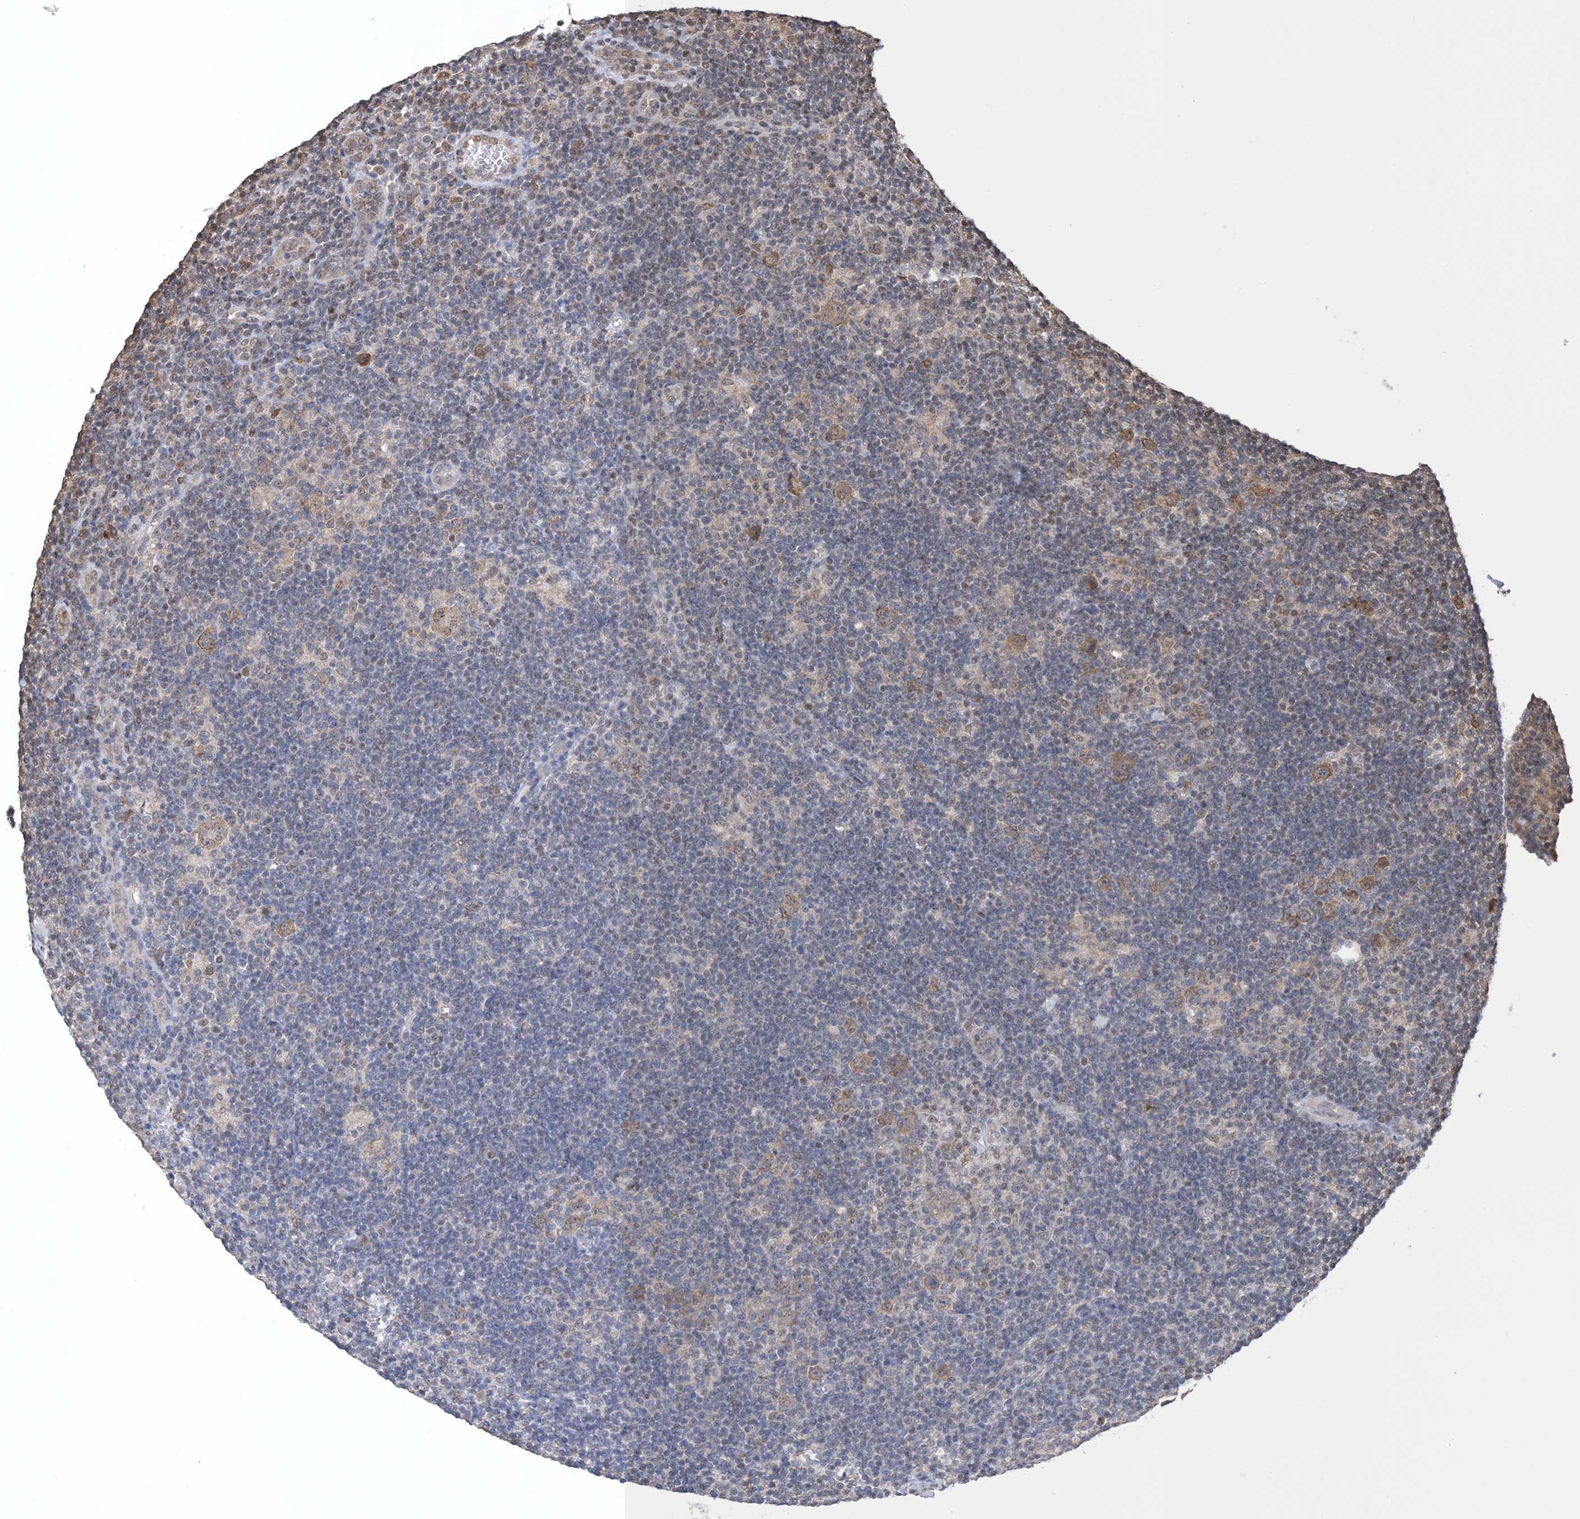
{"staining": {"intensity": "moderate", "quantity": ">75%", "location": "cytoplasmic/membranous,nuclear"}, "tissue": "lymphoma", "cell_type": "Tumor cells", "image_type": "cancer", "snomed": [{"axis": "morphology", "description": "Hodgkin's disease, NOS"}, {"axis": "topography", "description": "Lymph node"}], "caption": "Lymphoma stained with DAB (3,3'-diaminobenzidine) IHC demonstrates medium levels of moderate cytoplasmic/membranous and nuclear positivity in approximately >75% of tumor cells. Nuclei are stained in blue.", "gene": "HSPA1A", "patient": {"sex": "female", "age": 57}}